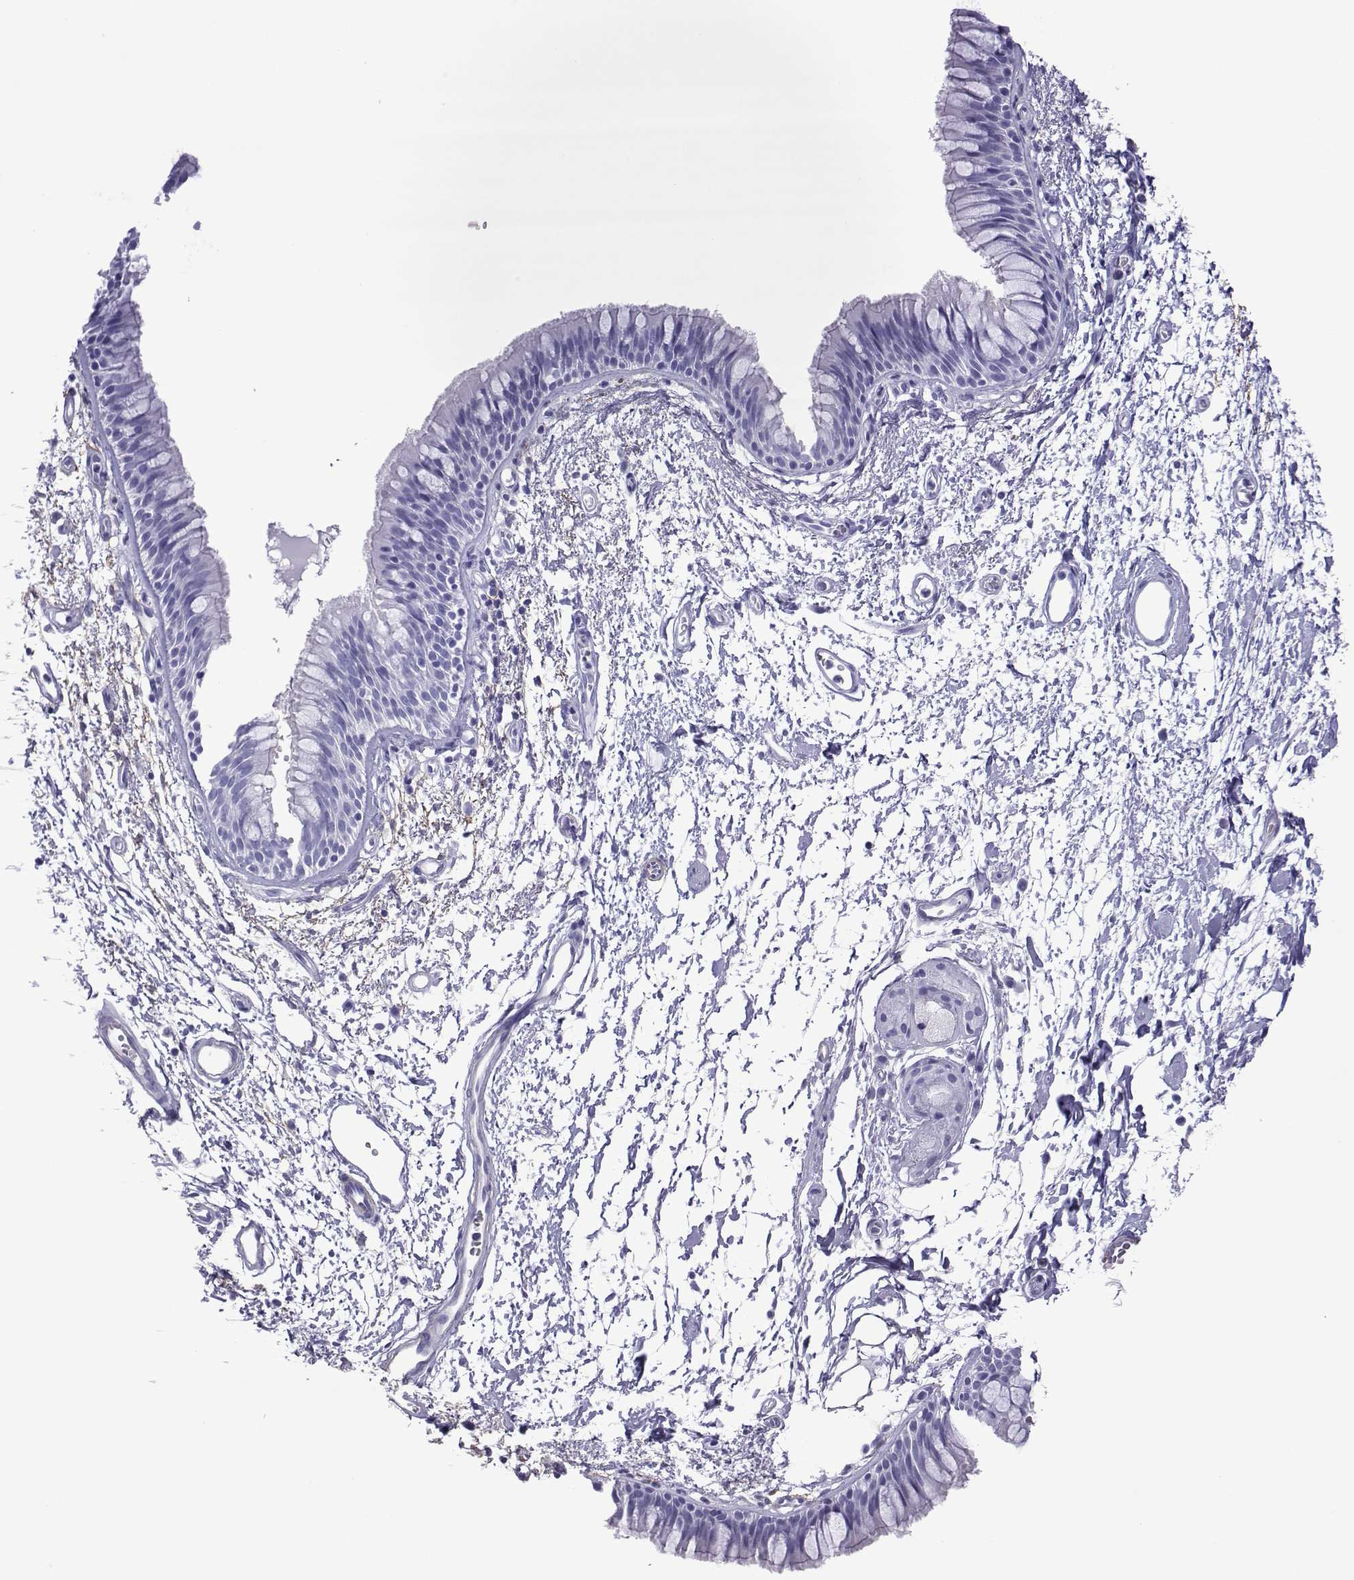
{"staining": {"intensity": "negative", "quantity": "none", "location": "none"}, "tissue": "bronchus", "cell_type": "Respiratory epithelial cells", "image_type": "normal", "snomed": [{"axis": "morphology", "description": "Normal tissue, NOS"}, {"axis": "topography", "description": "Cartilage tissue"}, {"axis": "topography", "description": "Bronchus"}], "caption": "Immunohistochemistry (IHC) image of normal human bronchus stained for a protein (brown), which displays no positivity in respiratory epithelial cells.", "gene": "SPANXA1", "patient": {"sex": "male", "age": 66}}